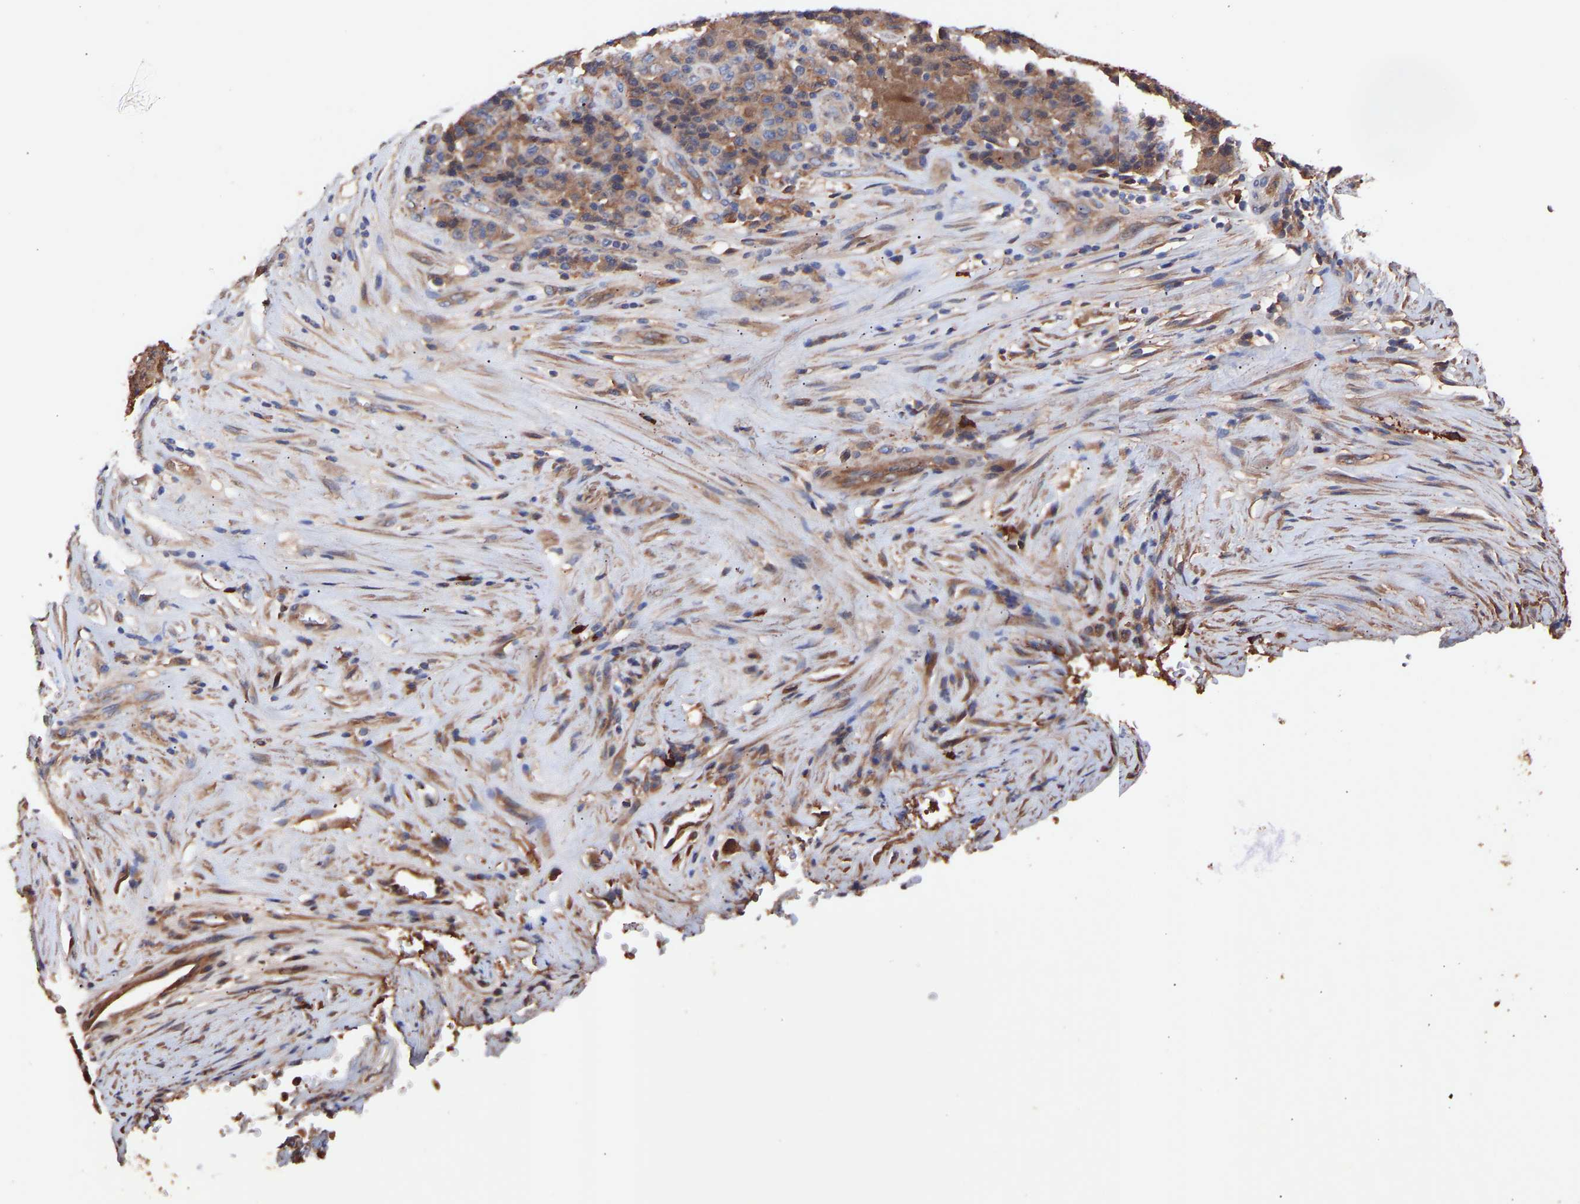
{"staining": {"intensity": "weak", "quantity": "25%-75%", "location": "cytoplasmic/membranous"}, "tissue": "stomach cancer", "cell_type": "Tumor cells", "image_type": "cancer", "snomed": [{"axis": "morphology", "description": "Adenocarcinoma, NOS"}, {"axis": "topography", "description": "Stomach"}], "caption": "Immunohistochemistry (DAB) staining of human stomach cancer reveals weak cytoplasmic/membranous protein positivity in approximately 25%-75% of tumor cells.", "gene": "TMEM268", "patient": {"sex": "female", "age": 73}}